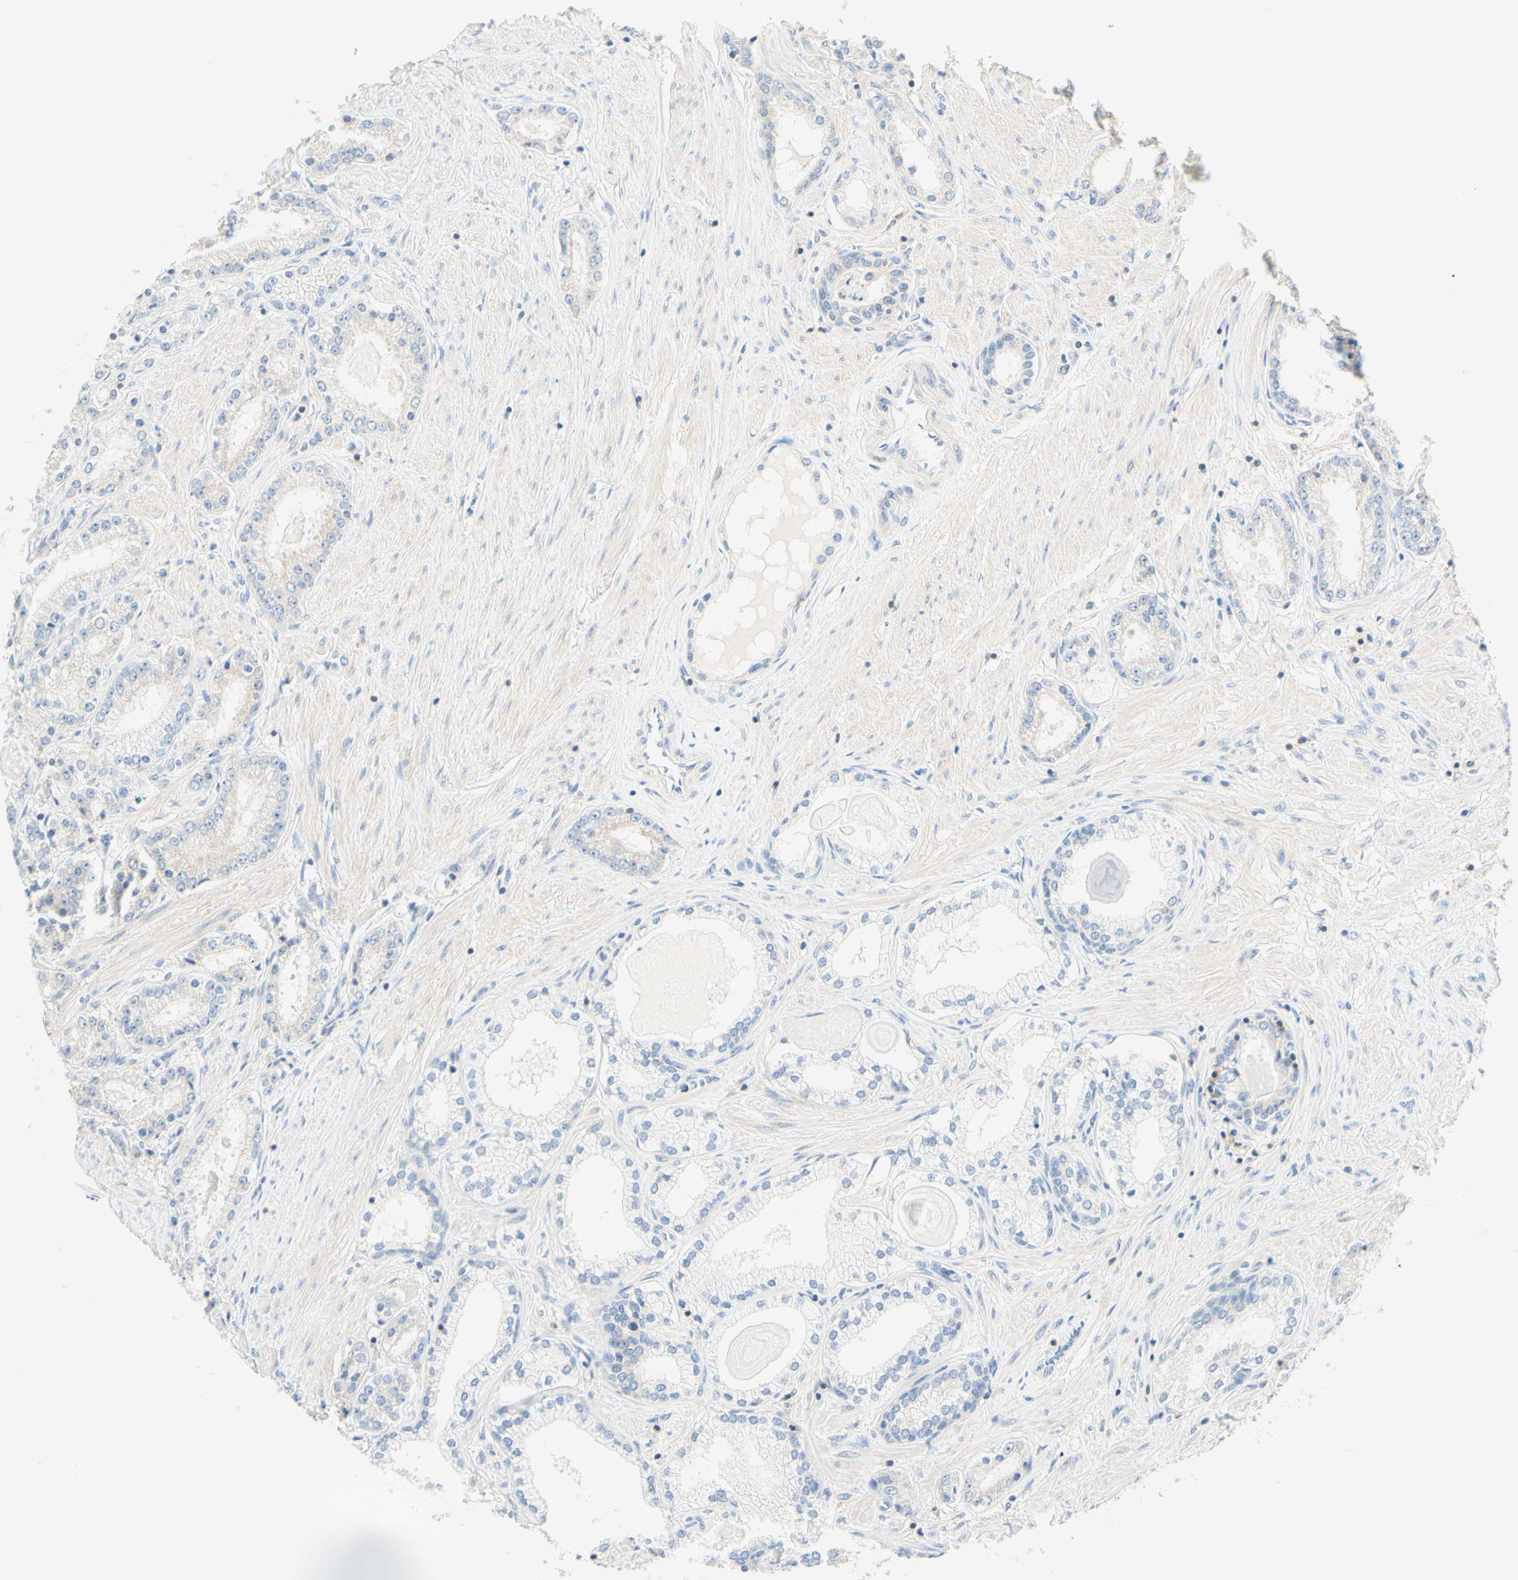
{"staining": {"intensity": "negative", "quantity": "none", "location": "none"}, "tissue": "prostate cancer", "cell_type": "Tumor cells", "image_type": "cancer", "snomed": [{"axis": "morphology", "description": "Adenocarcinoma, Low grade"}, {"axis": "topography", "description": "Prostate"}], "caption": "DAB immunohistochemical staining of prostate cancer exhibits no significant expression in tumor cells.", "gene": "LAT", "patient": {"sex": "male", "age": 63}}